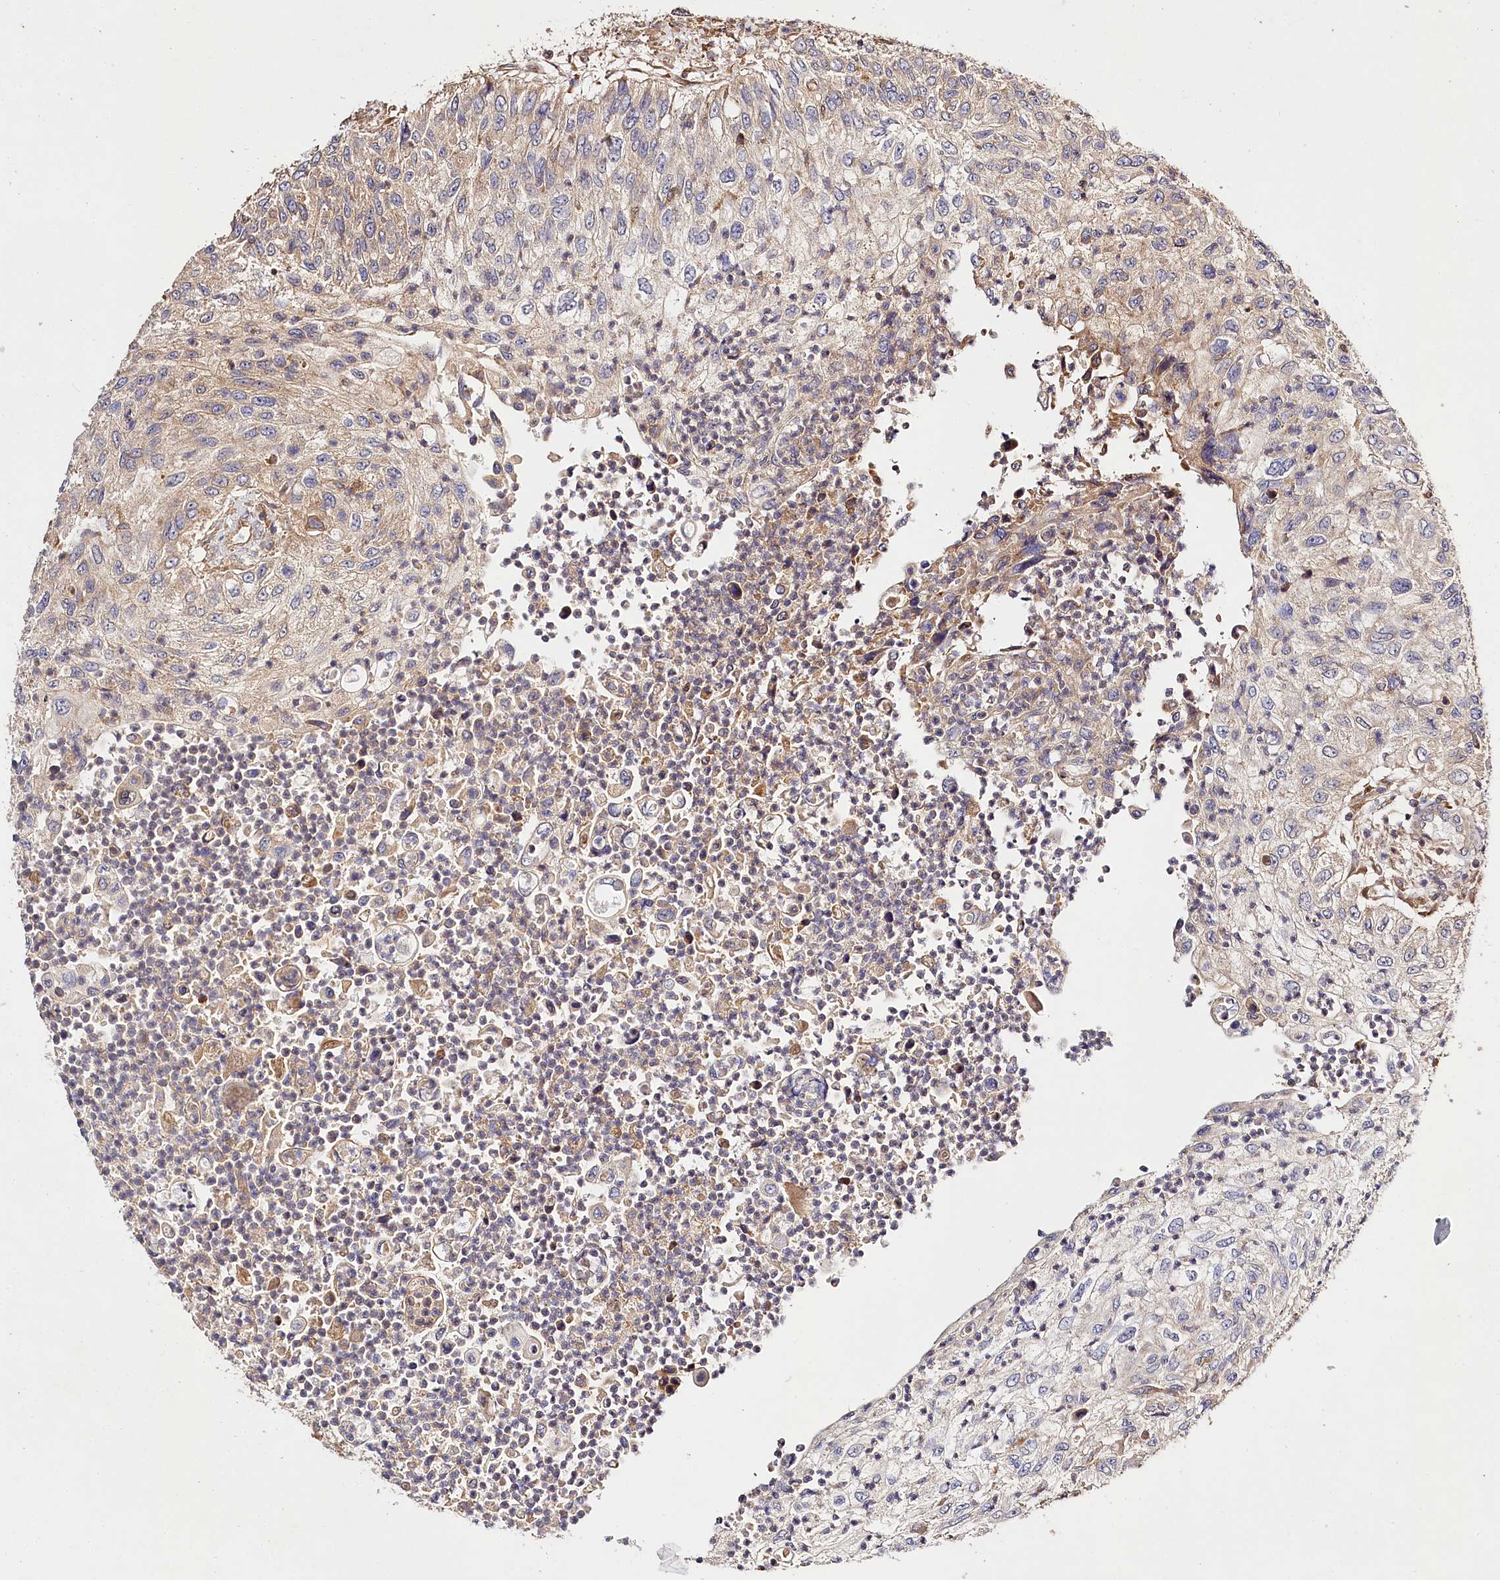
{"staining": {"intensity": "weak", "quantity": "25%-75%", "location": "cytoplasmic/membranous"}, "tissue": "urothelial cancer", "cell_type": "Tumor cells", "image_type": "cancer", "snomed": [{"axis": "morphology", "description": "Urothelial carcinoma, High grade"}, {"axis": "topography", "description": "Urinary bladder"}], "caption": "Immunohistochemical staining of human urothelial cancer exhibits weak cytoplasmic/membranous protein positivity in about 25%-75% of tumor cells.", "gene": "LSS", "patient": {"sex": "female", "age": 60}}